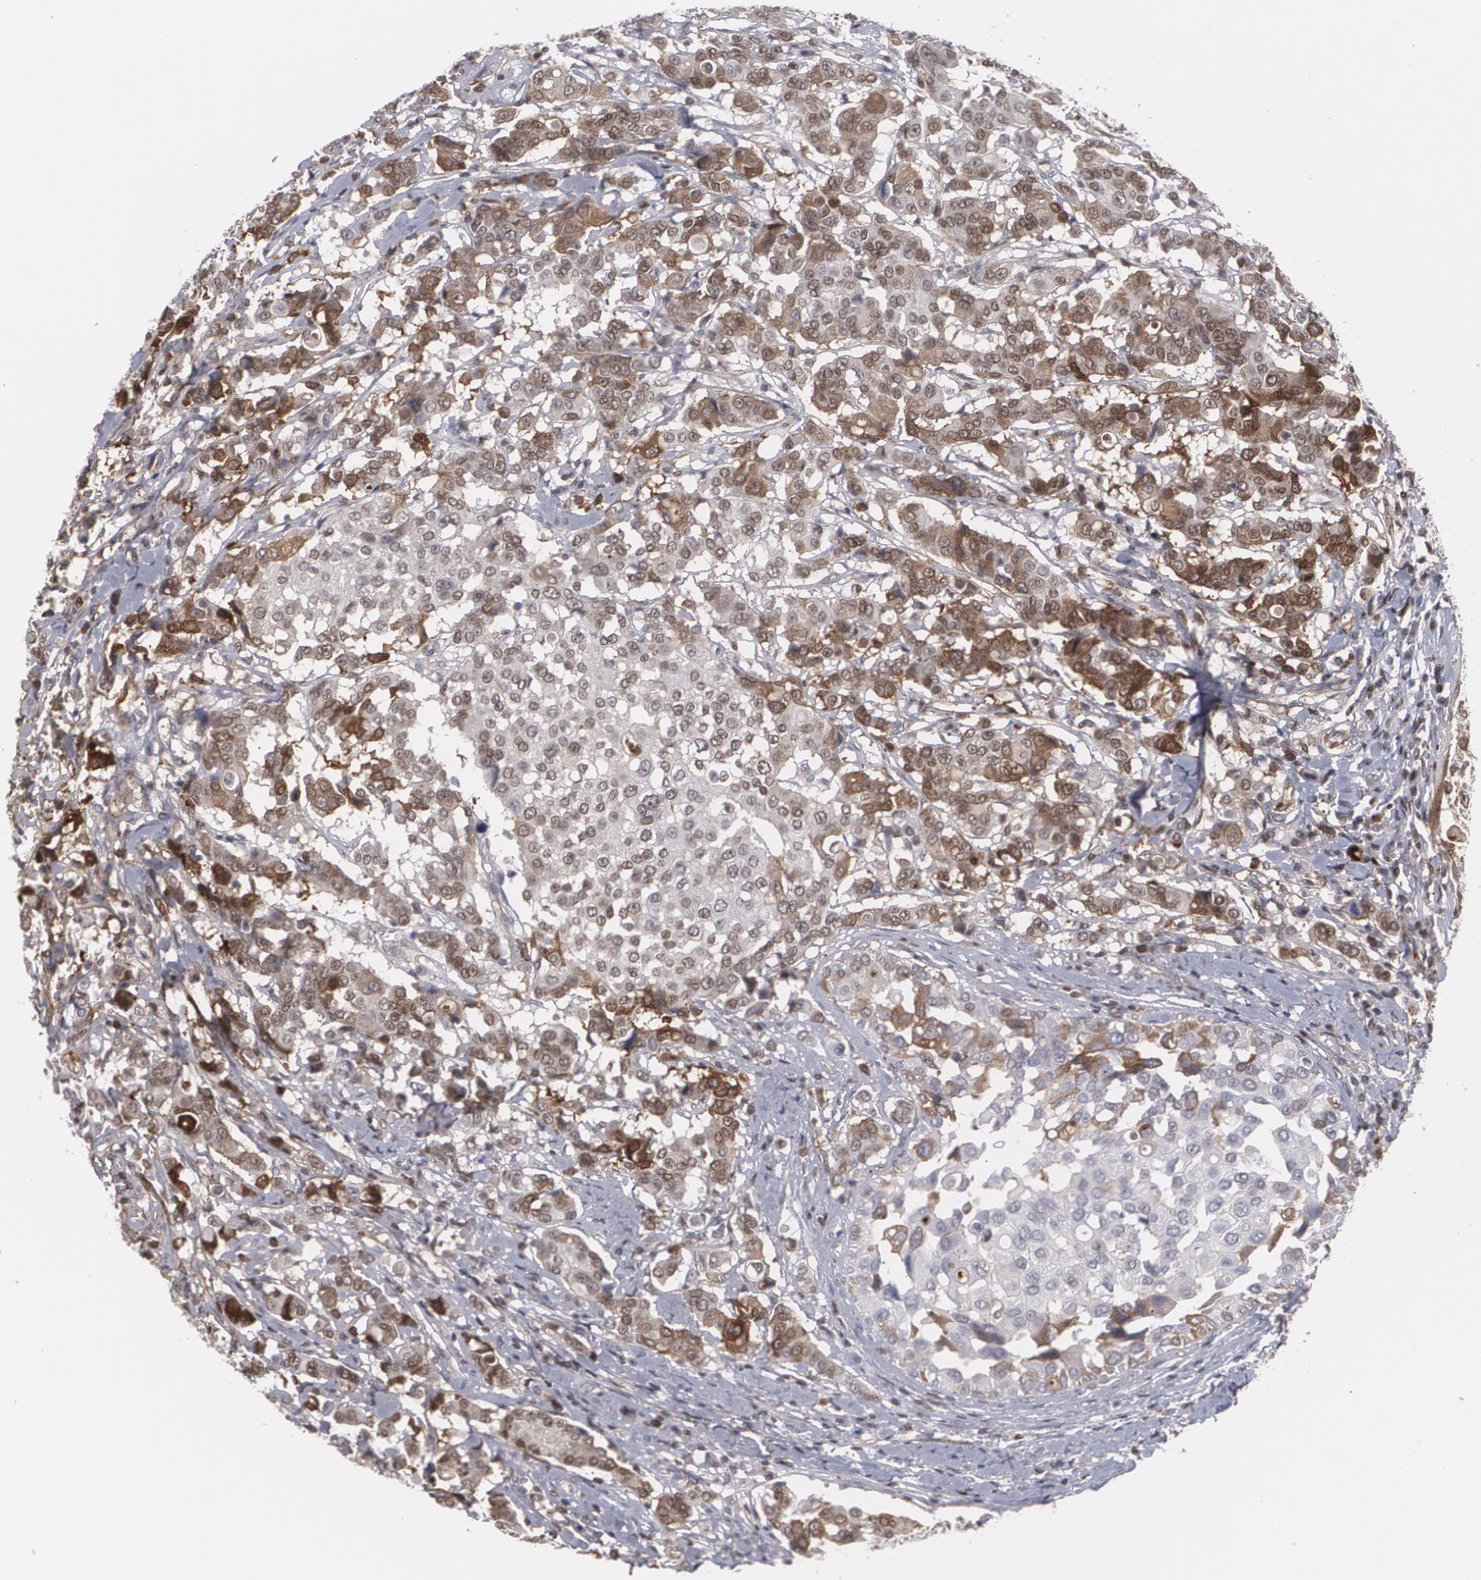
{"staining": {"intensity": "weak", "quantity": "<25%", "location": "cytoplasmic/membranous"}, "tissue": "breast cancer", "cell_type": "Tumor cells", "image_type": "cancer", "snomed": [{"axis": "morphology", "description": "Duct carcinoma"}, {"axis": "topography", "description": "Breast"}], "caption": "The photomicrograph exhibits no significant positivity in tumor cells of breast cancer (infiltrating ductal carcinoma).", "gene": "LRG1", "patient": {"sex": "female", "age": 27}}